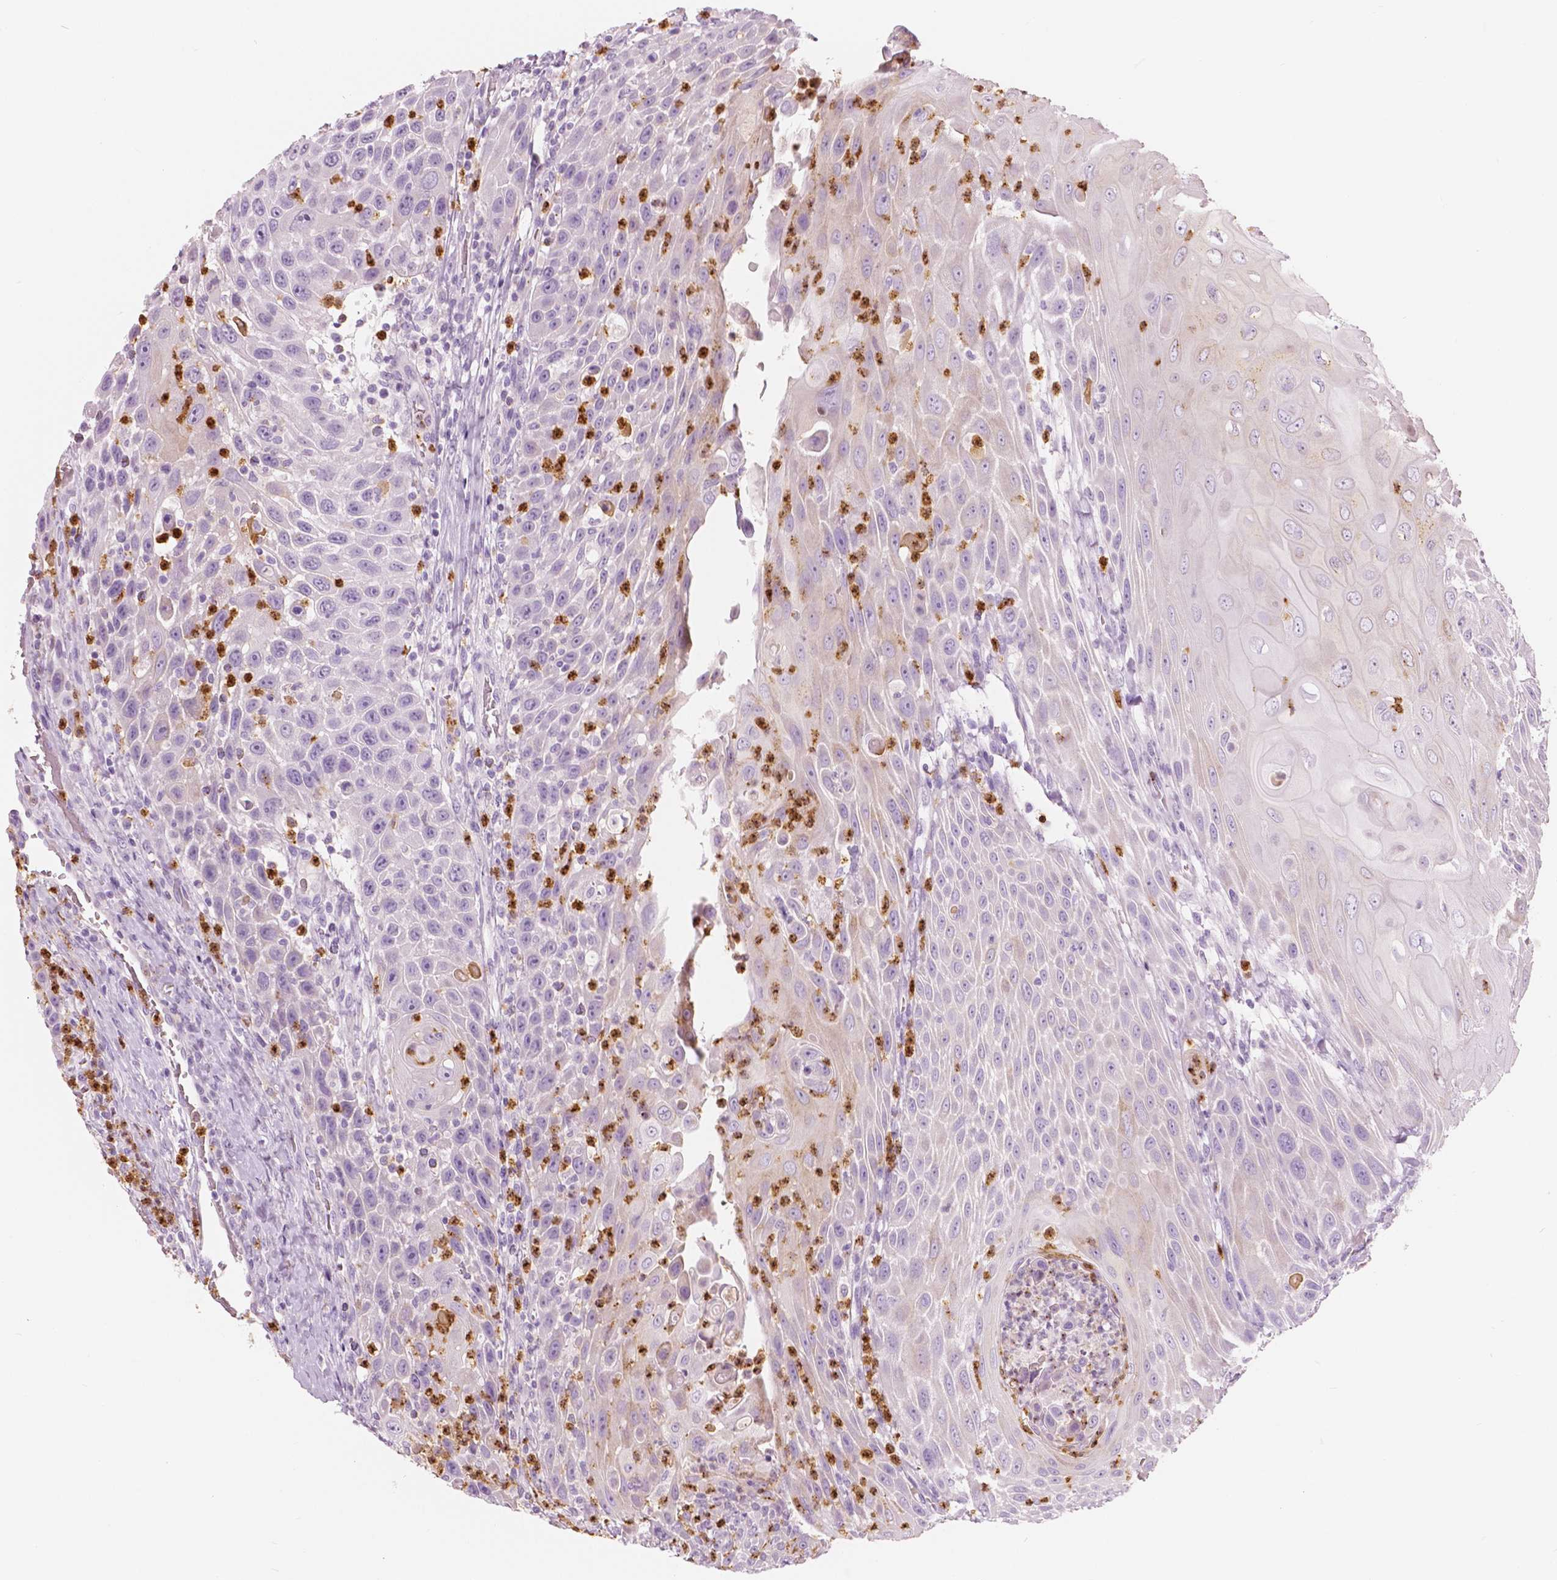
{"staining": {"intensity": "negative", "quantity": "none", "location": "none"}, "tissue": "head and neck cancer", "cell_type": "Tumor cells", "image_type": "cancer", "snomed": [{"axis": "morphology", "description": "Squamous cell carcinoma, NOS"}, {"axis": "topography", "description": "Head-Neck"}], "caption": "Head and neck cancer (squamous cell carcinoma) was stained to show a protein in brown. There is no significant staining in tumor cells. The staining was performed using DAB (3,3'-diaminobenzidine) to visualize the protein expression in brown, while the nuclei were stained in blue with hematoxylin (Magnification: 20x).", "gene": "CXCR2", "patient": {"sex": "male", "age": 69}}